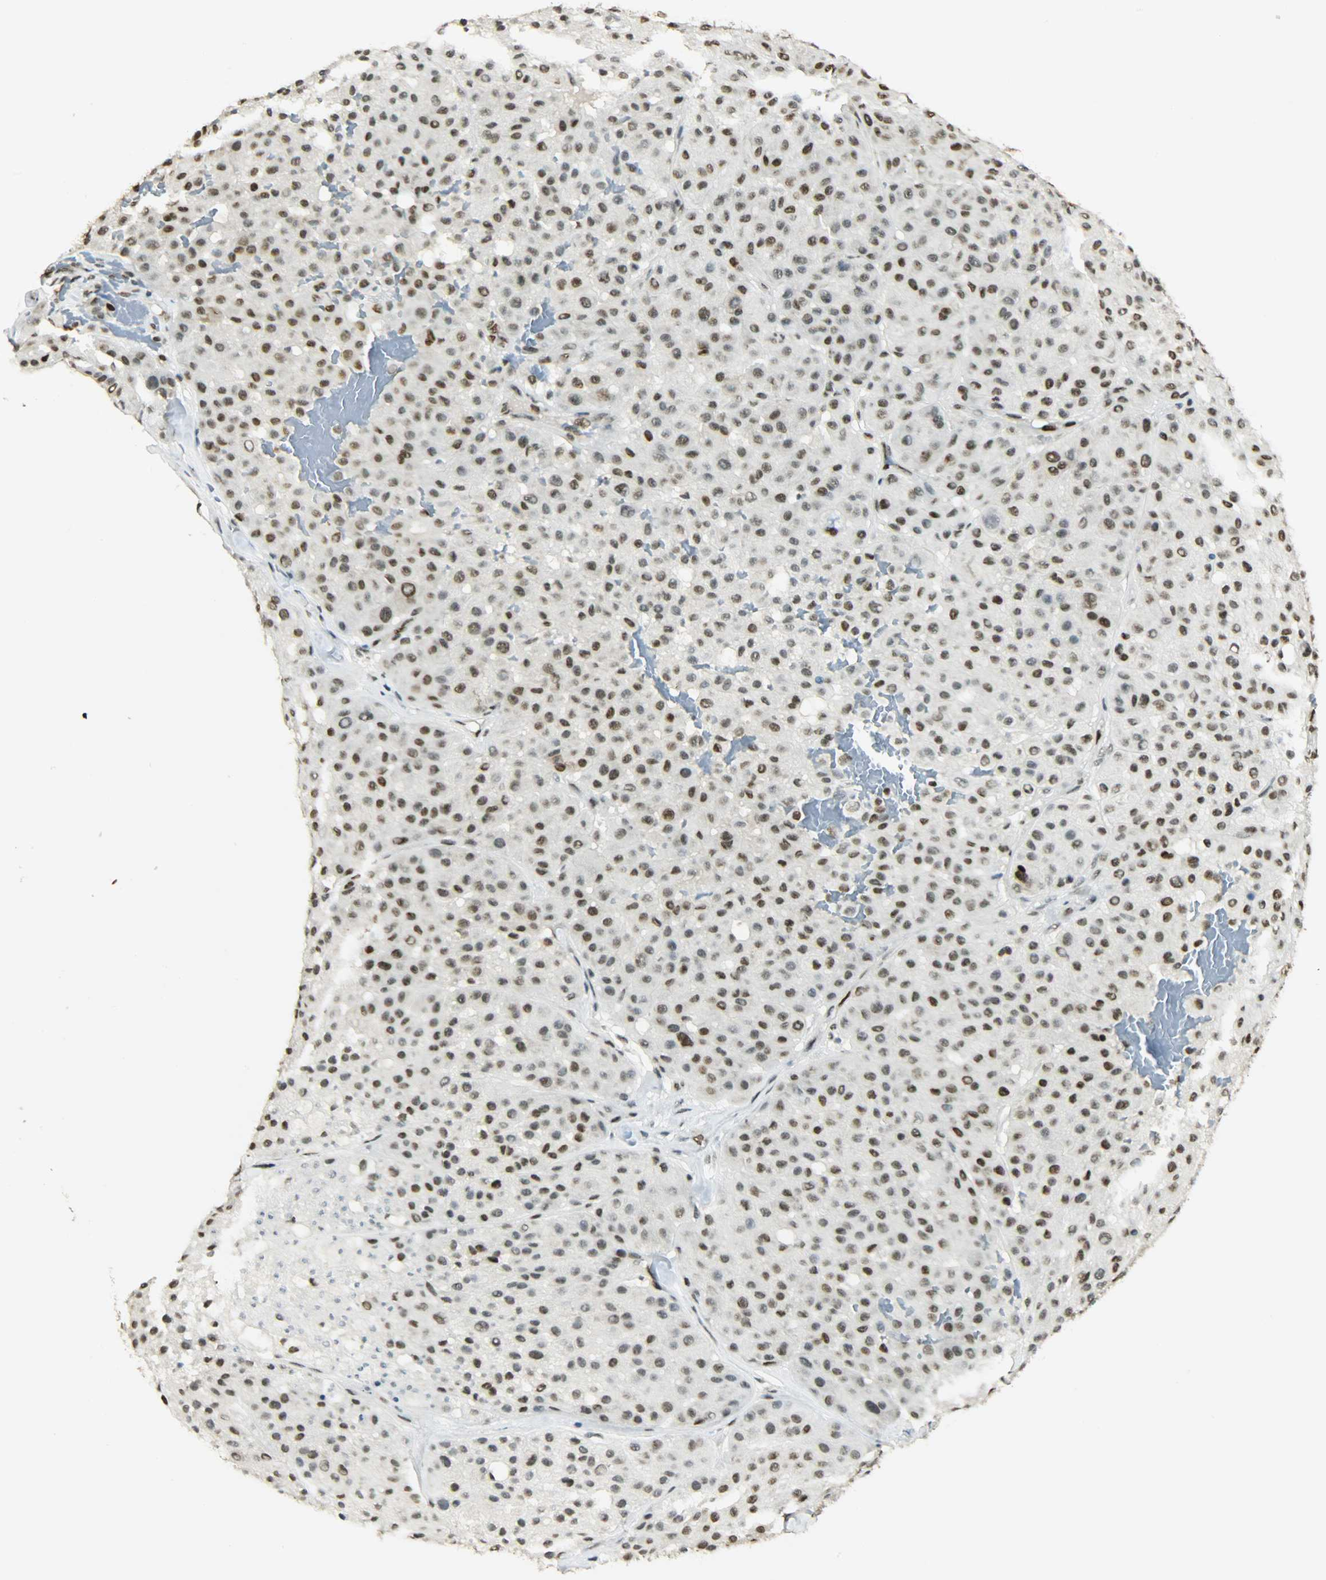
{"staining": {"intensity": "moderate", "quantity": ">75%", "location": "nuclear"}, "tissue": "melanoma", "cell_type": "Tumor cells", "image_type": "cancer", "snomed": [{"axis": "morphology", "description": "Normal tissue, NOS"}, {"axis": "morphology", "description": "Malignant melanoma, Metastatic site"}, {"axis": "topography", "description": "Skin"}], "caption": "Human melanoma stained with a brown dye exhibits moderate nuclear positive expression in approximately >75% of tumor cells.", "gene": "MYEF2", "patient": {"sex": "male", "age": 41}}